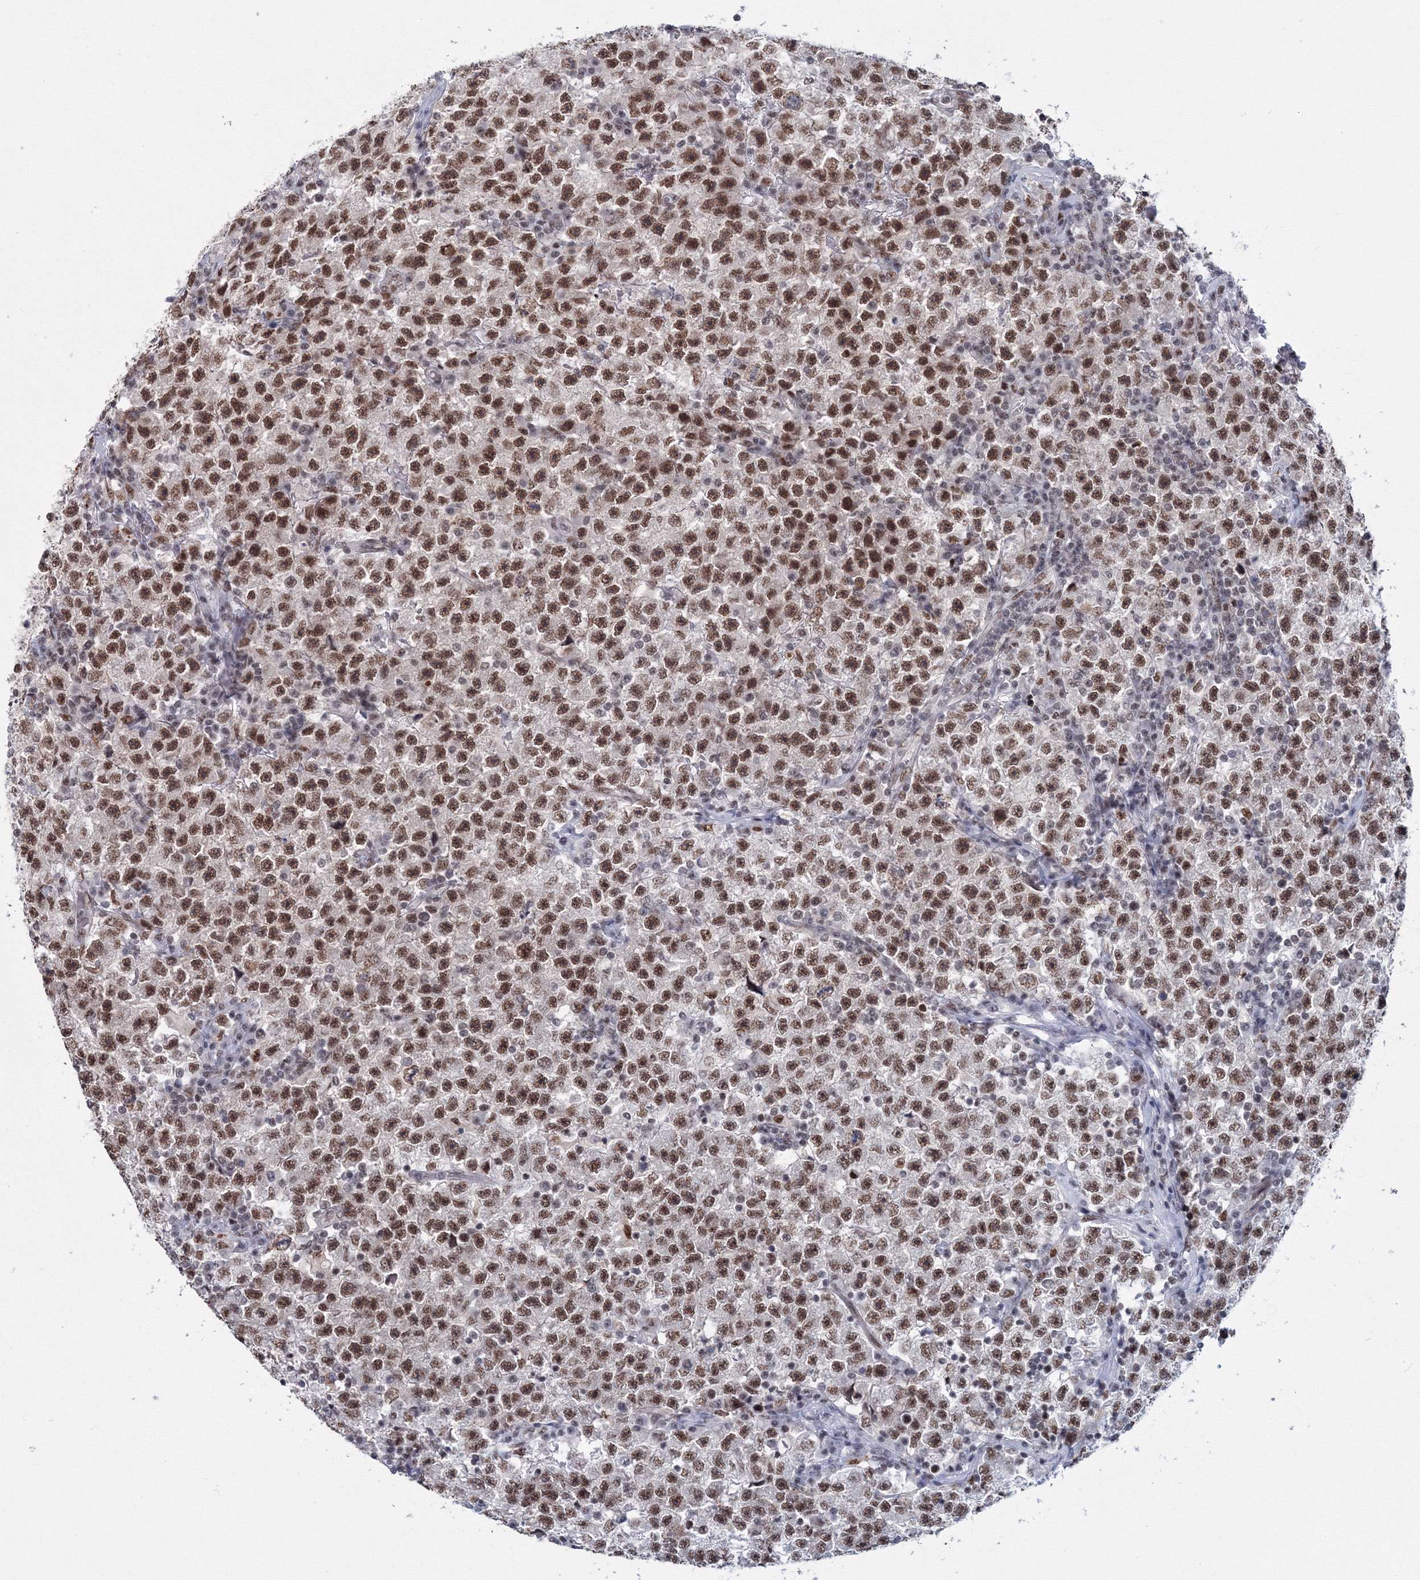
{"staining": {"intensity": "strong", "quantity": ">75%", "location": "nuclear"}, "tissue": "testis cancer", "cell_type": "Tumor cells", "image_type": "cancer", "snomed": [{"axis": "morphology", "description": "Seminoma, NOS"}, {"axis": "topography", "description": "Testis"}], "caption": "Human testis seminoma stained with a brown dye reveals strong nuclear positive positivity in about >75% of tumor cells.", "gene": "SF3B6", "patient": {"sex": "male", "age": 22}}